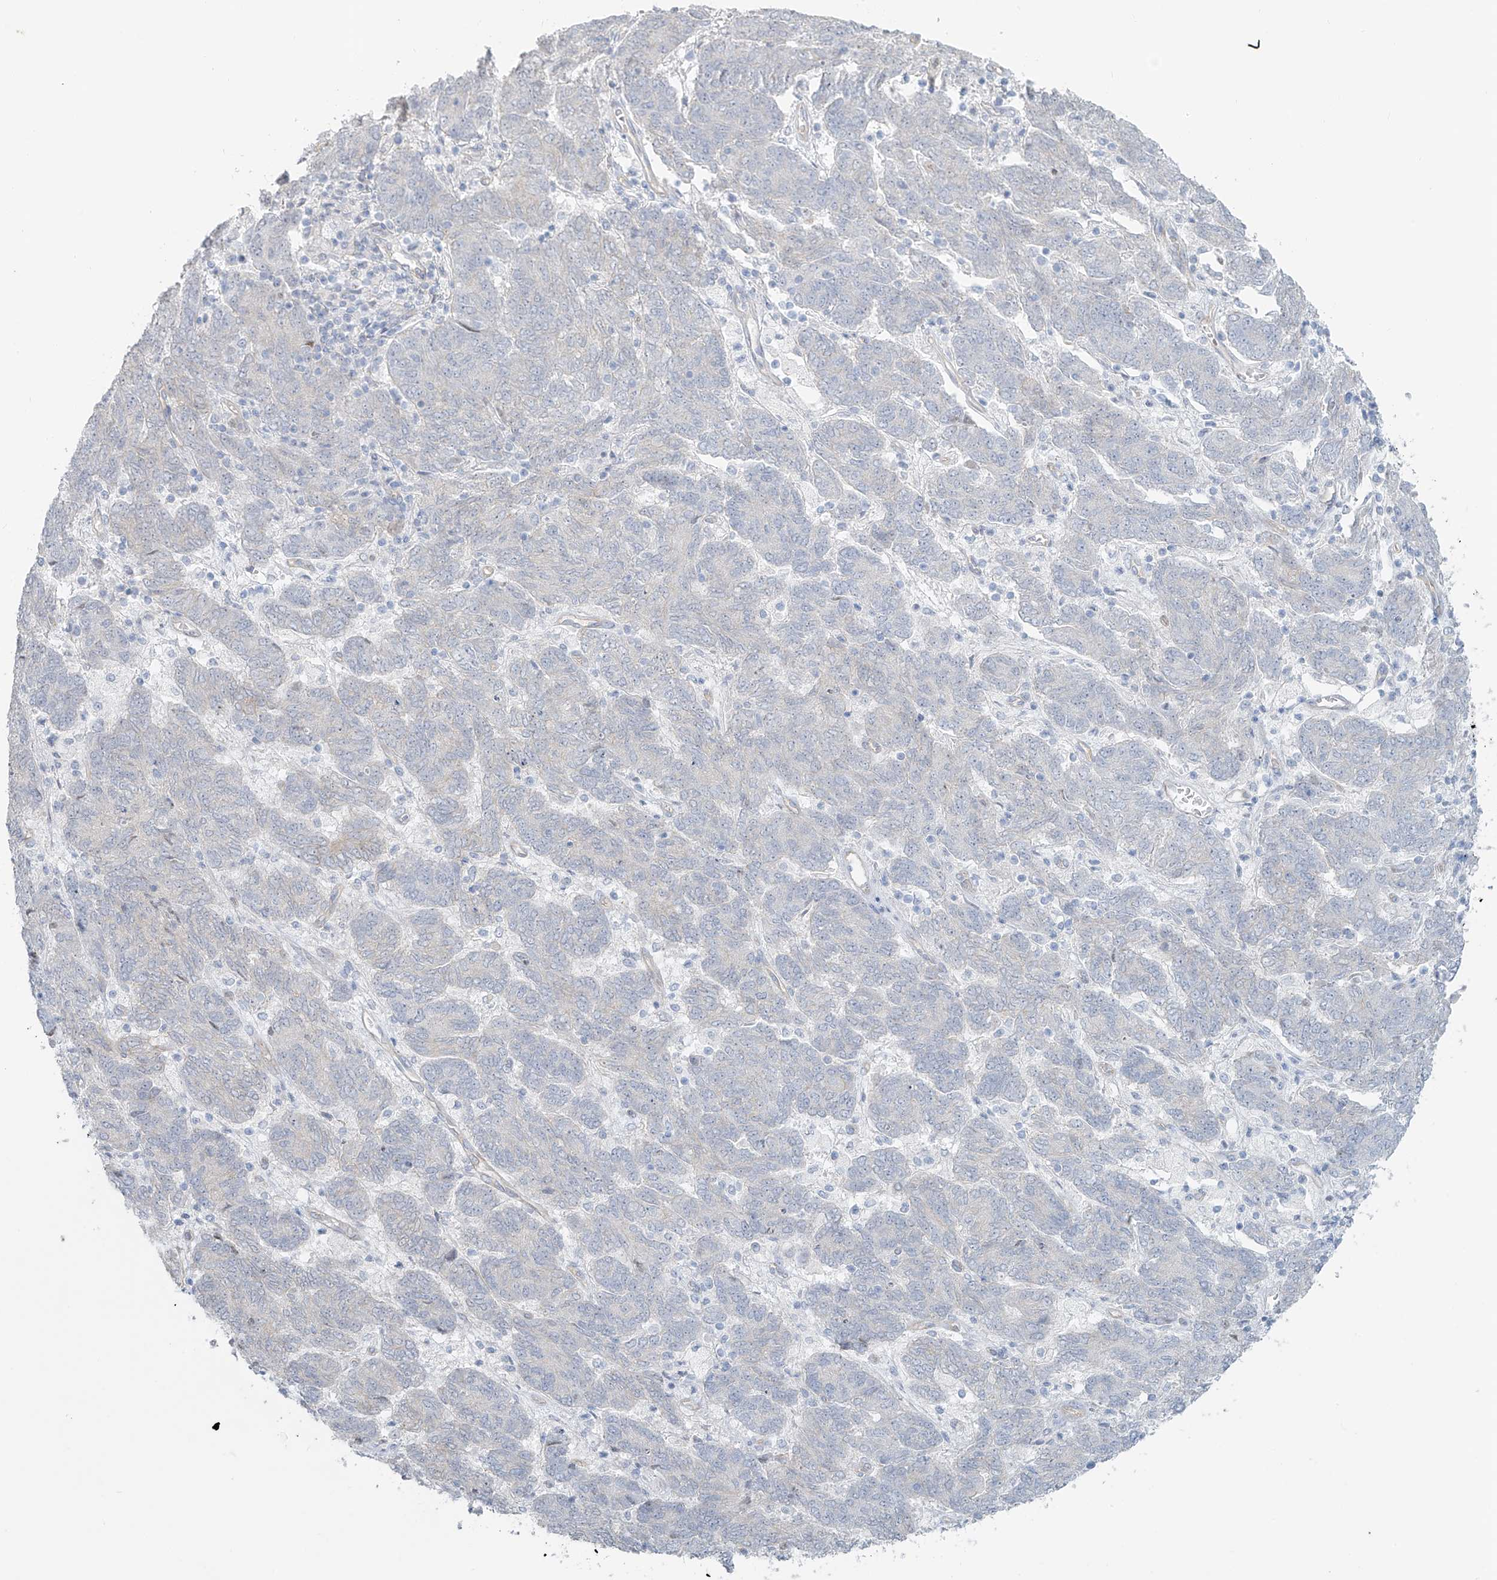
{"staining": {"intensity": "negative", "quantity": "none", "location": "none"}, "tissue": "endometrial cancer", "cell_type": "Tumor cells", "image_type": "cancer", "snomed": [{"axis": "morphology", "description": "Adenocarcinoma, NOS"}, {"axis": "topography", "description": "Endometrium"}], "caption": "Tumor cells are negative for brown protein staining in adenocarcinoma (endometrial). (Stains: DAB IHC with hematoxylin counter stain, Microscopy: brightfield microscopy at high magnification).", "gene": "TUBE1", "patient": {"sex": "female", "age": 80}}